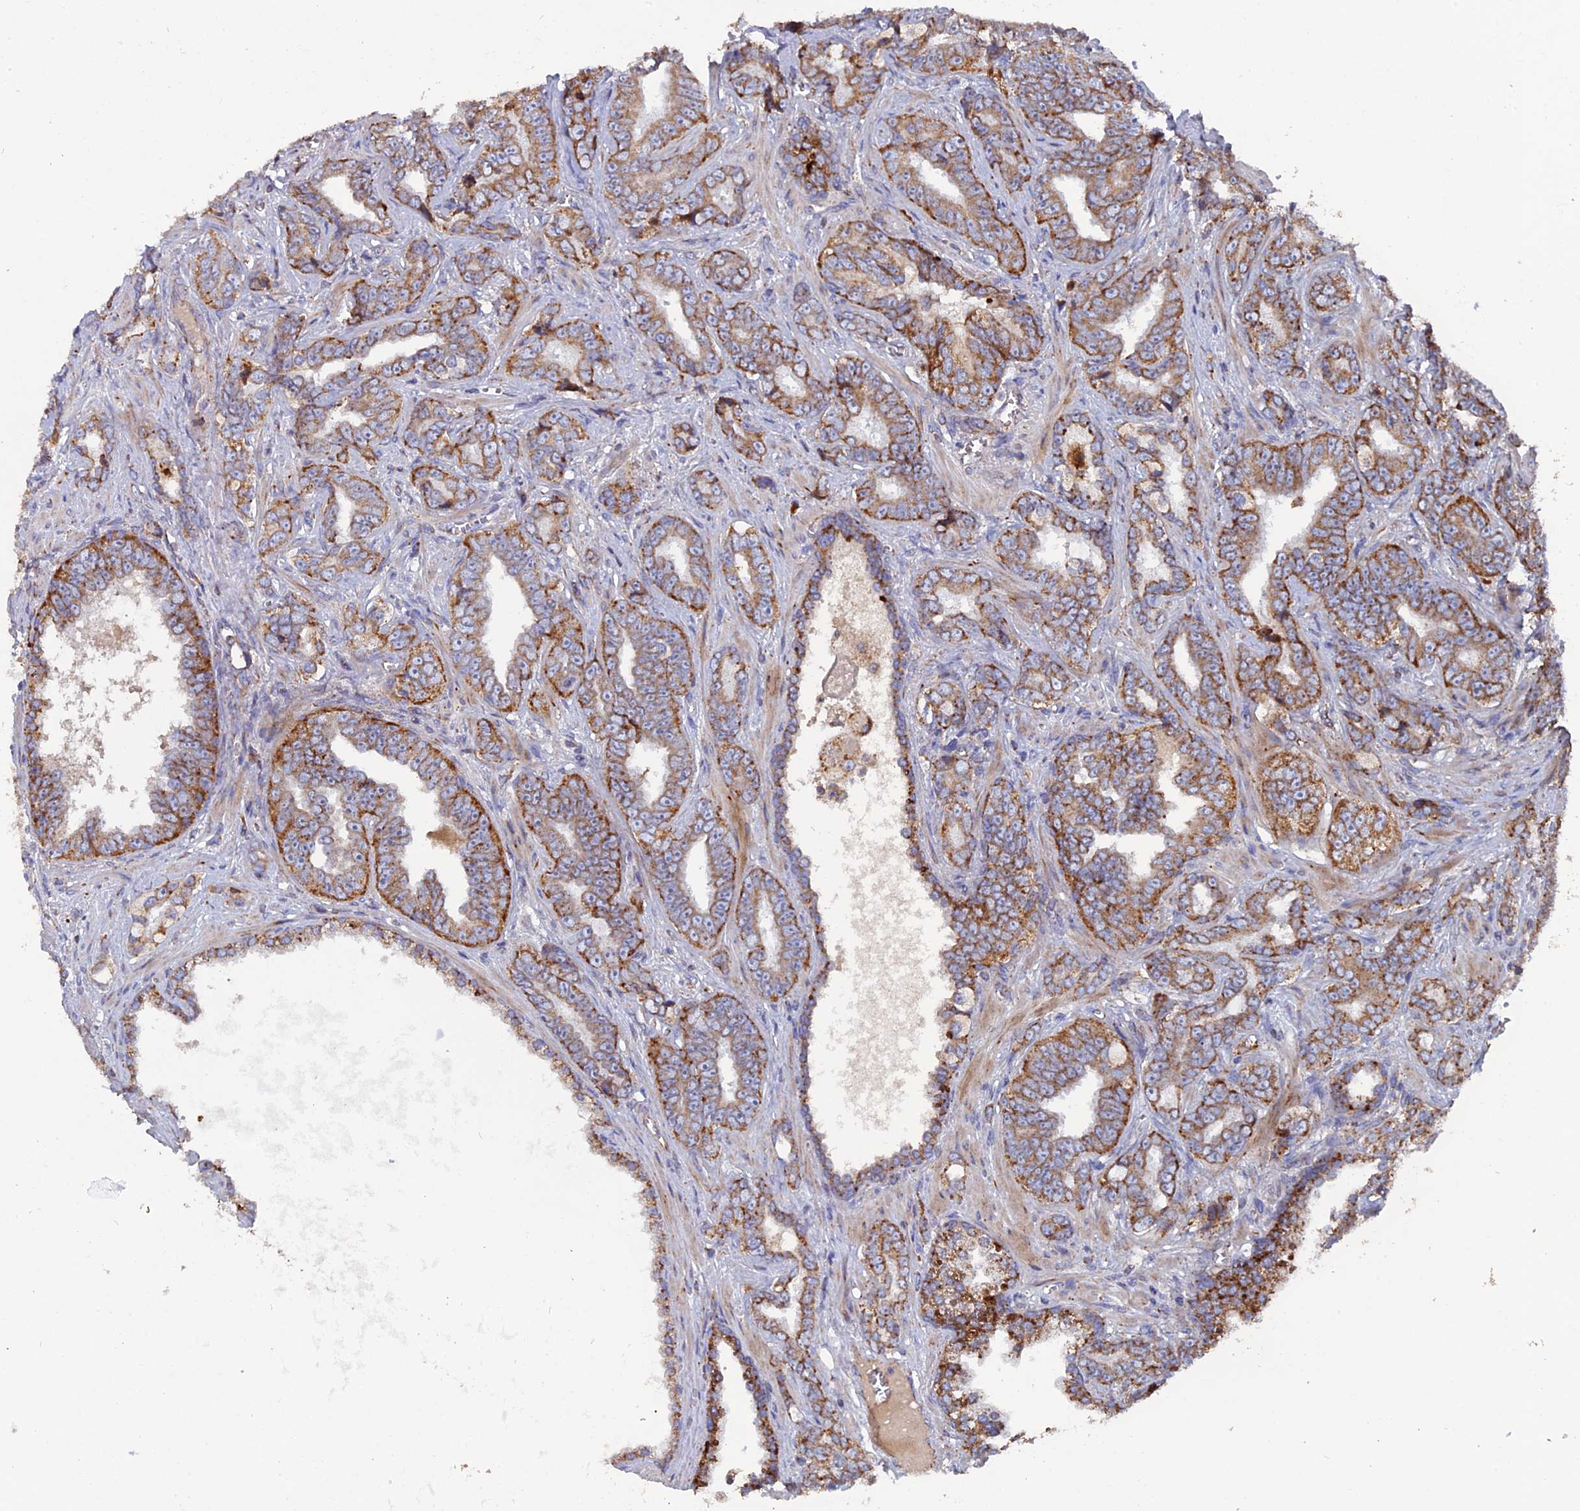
{"staining": {"intensity": "moderate", "quantity": ">75%", "location": "cytoplasmic/membranous"}, "tissue": "prostate cancer", "cell_type": "Tumor cells", "image_type": "cancer", "snomed": [{"axis": "morphology", "description": "Adenocarcinoma, High grade"}, {"axis": "topography", "description": "Prostate"}], "caption": "IHC of prostate cancer (high-grade adenocarcinoma) displays medium levels of moderate cytoplasmic/membranous expression in about >75% of tumor cells. (DAB IHC, brown staining for protein, blue staining for nuclei).", "gene": "TGFA", "patient": {"sex": "male", "age": 67}}